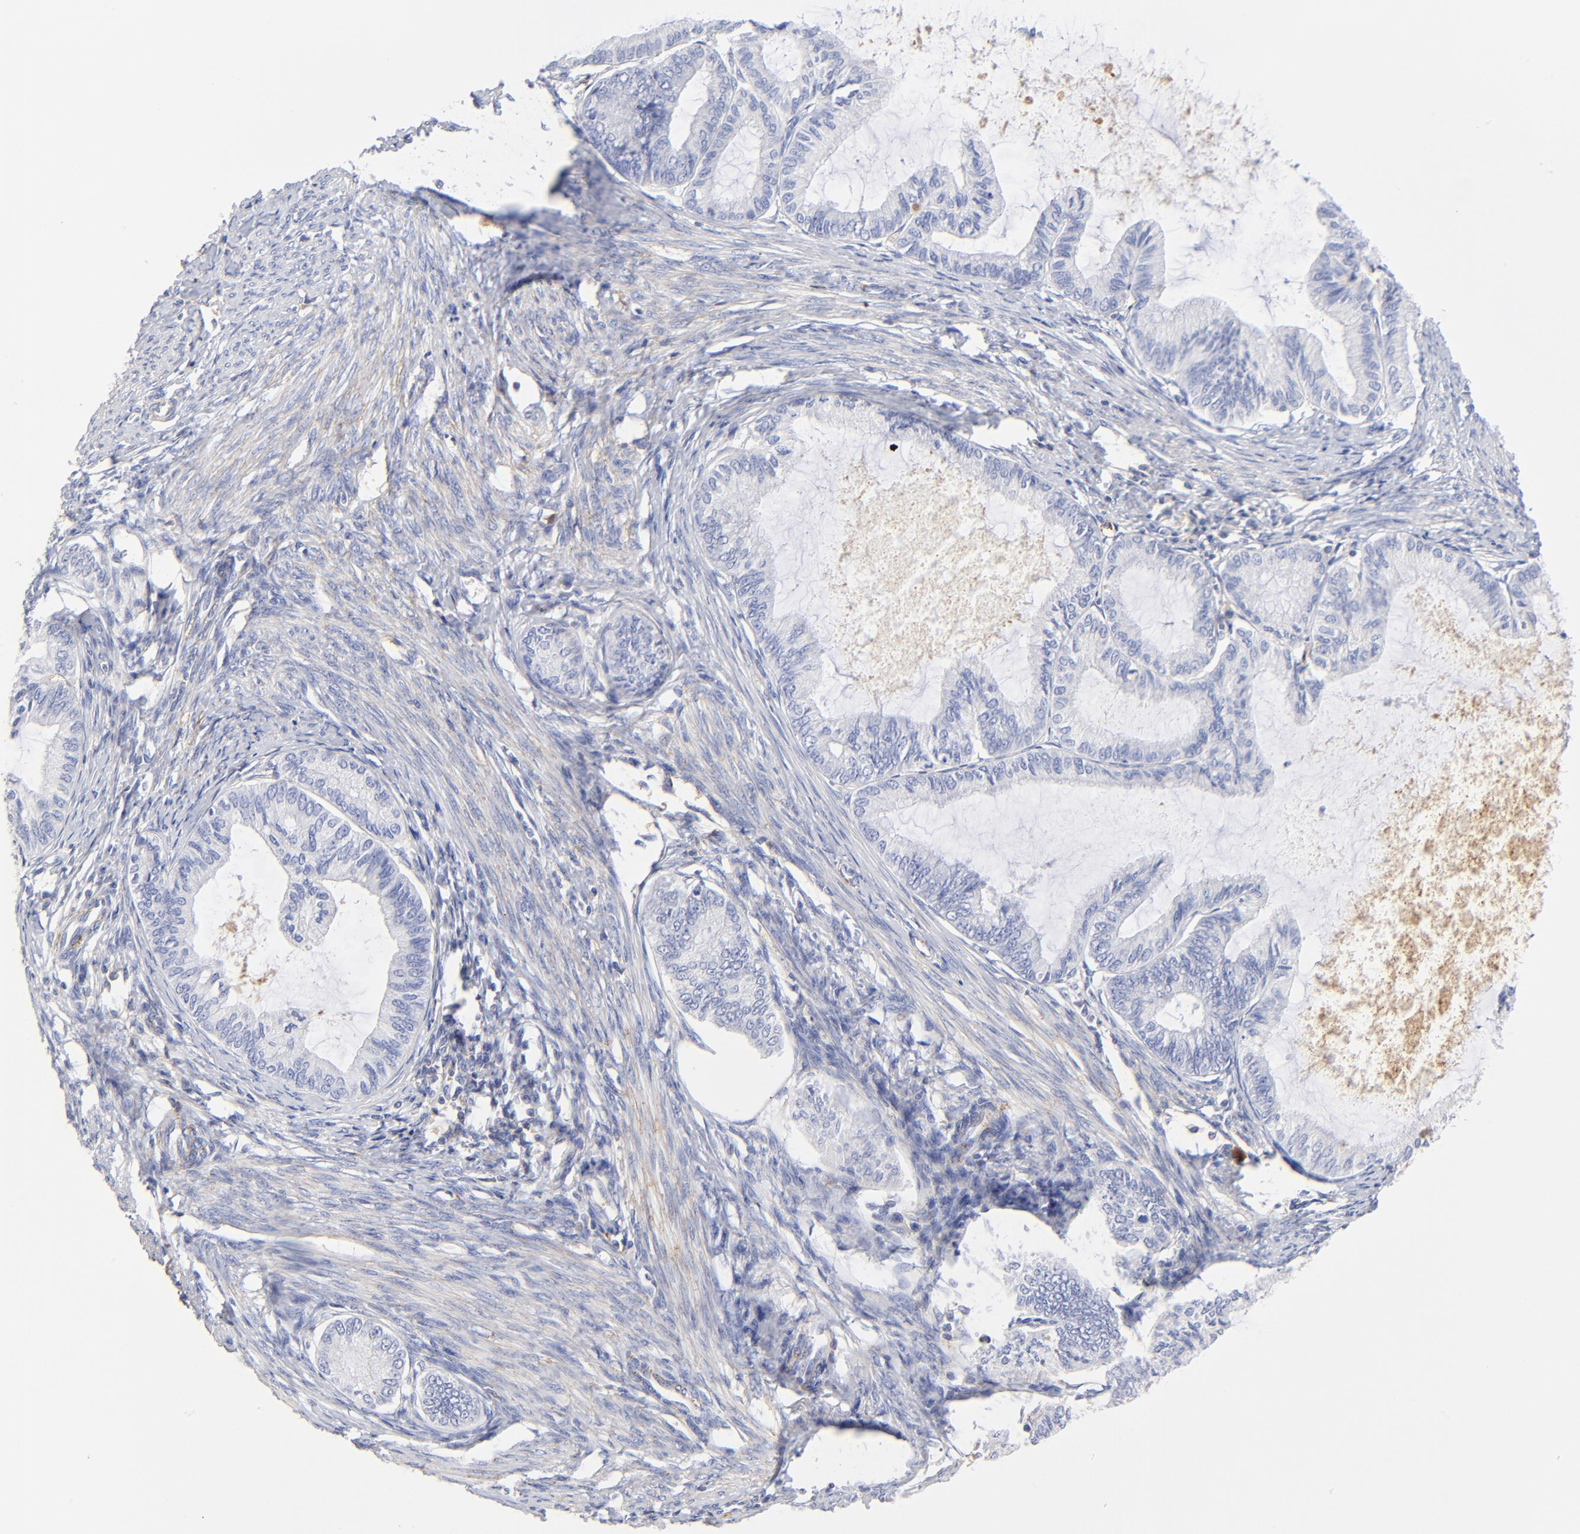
{"staining": {"intensity": "negative", "quantity": "none", "location": "none"}, "tissue": "endometrial cancer", "cell_type": "Tumor cells", "image_type": "cancer", "snomed": [{"axis": "morphology", "description": "Adenocarcinoma, NOS"}, {"axis": "topography", "description": "Endometrium"}], "caption": "High magnification brightfield microscopy of endometrial adenocarcinoma stained with DAB (brown) and counterstained with hematoxylin (blue): tumor cells show no significant expression.", "gene": "MDGA2", "patient": {"sex": "female", "age": 86}}